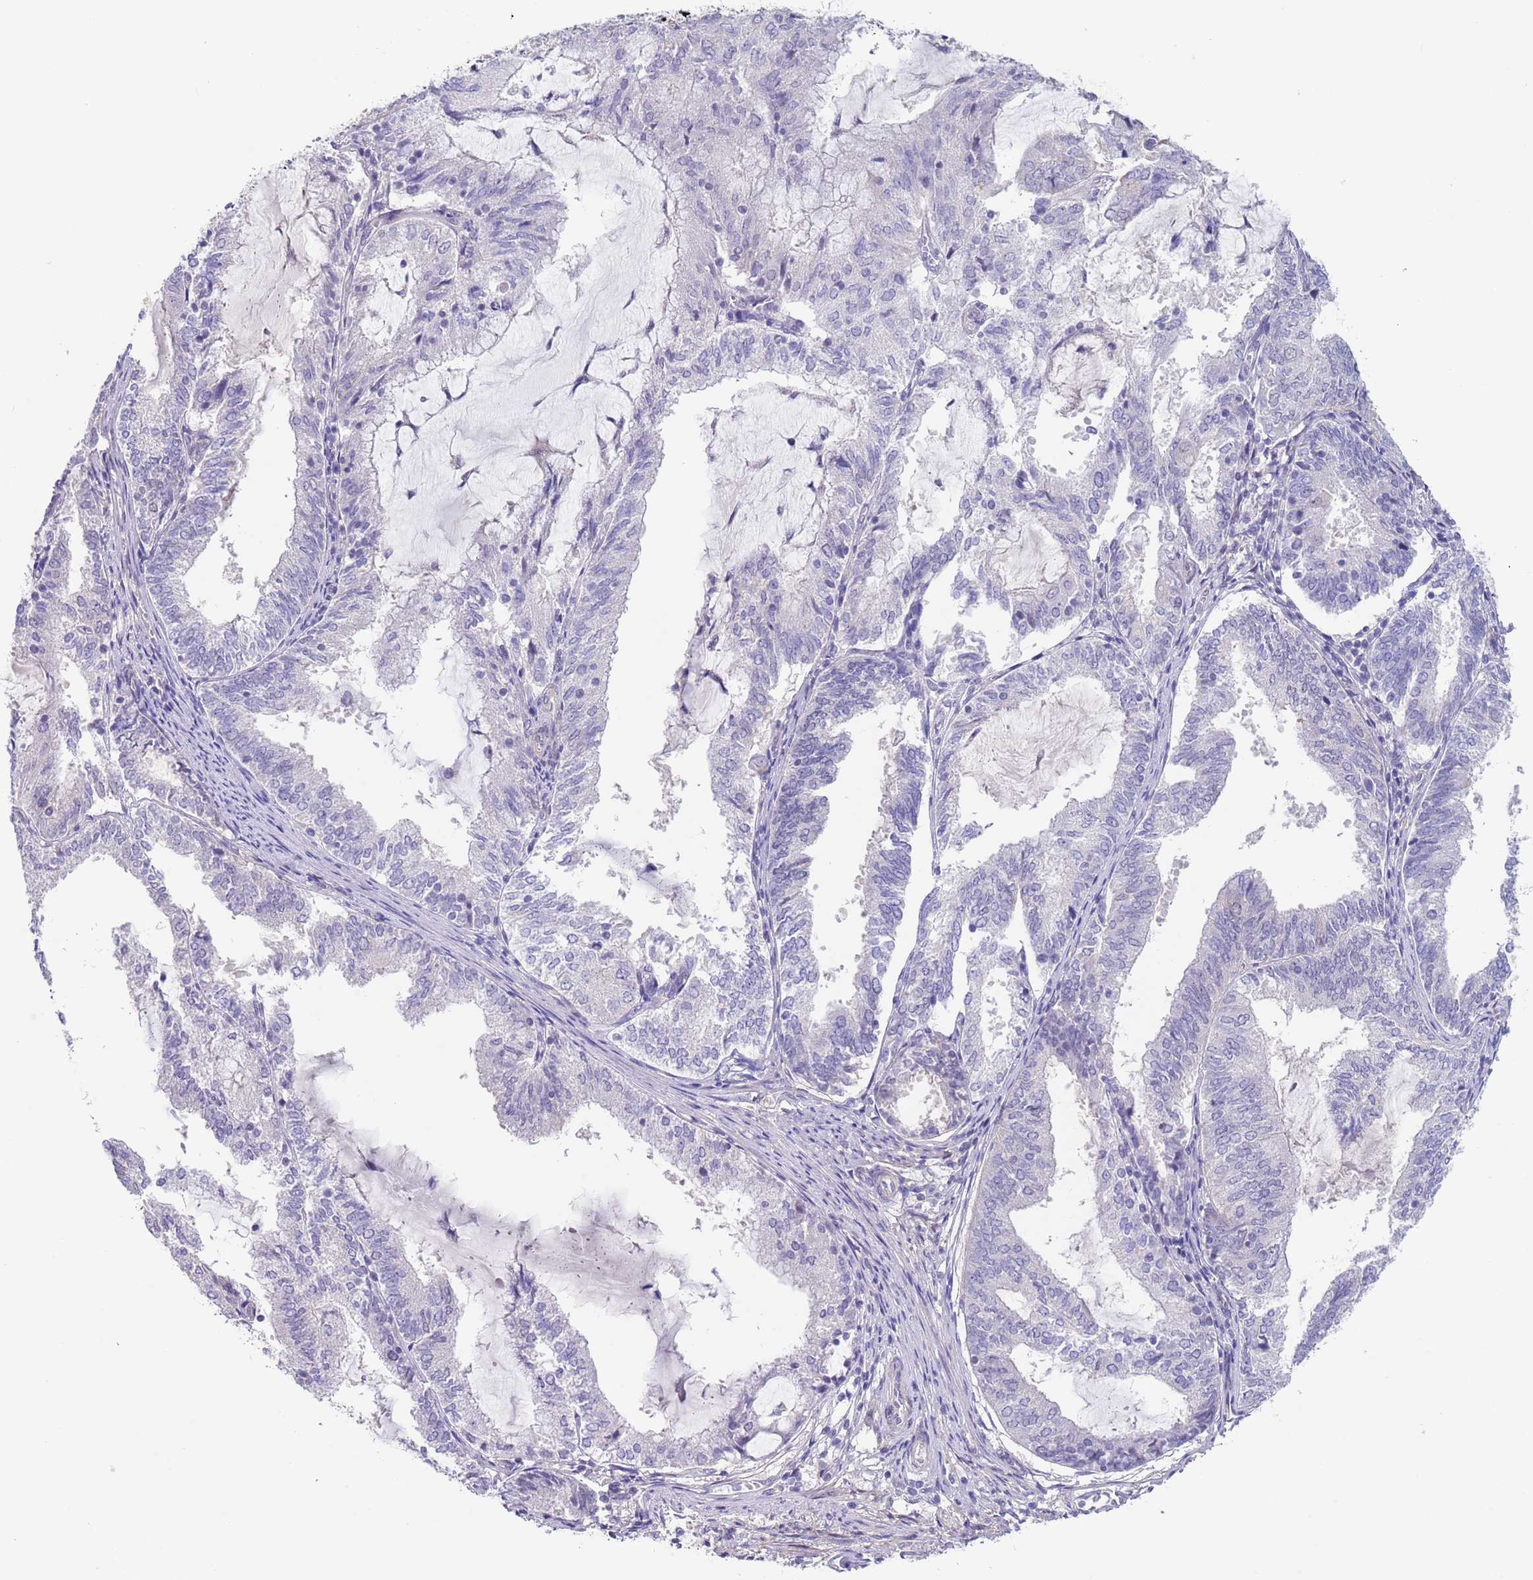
{"staining": {"intensity": "negative", "quantity": "none", "location": "none"}, "tissue": "endometrial cancer", "cell_type": "Tumor cells", "image_type": "cancer", "snomed": [{"axis": "morphology", "description": "Adenocarcinoma, NOS"}, {"axis": "topography", "description": "Endometrium"}], "caption": "Tumor cells show no significant protein expression in endometrial cancer.", "gene": "RNF169", "patient": {"sex": "female", "age": 81}}